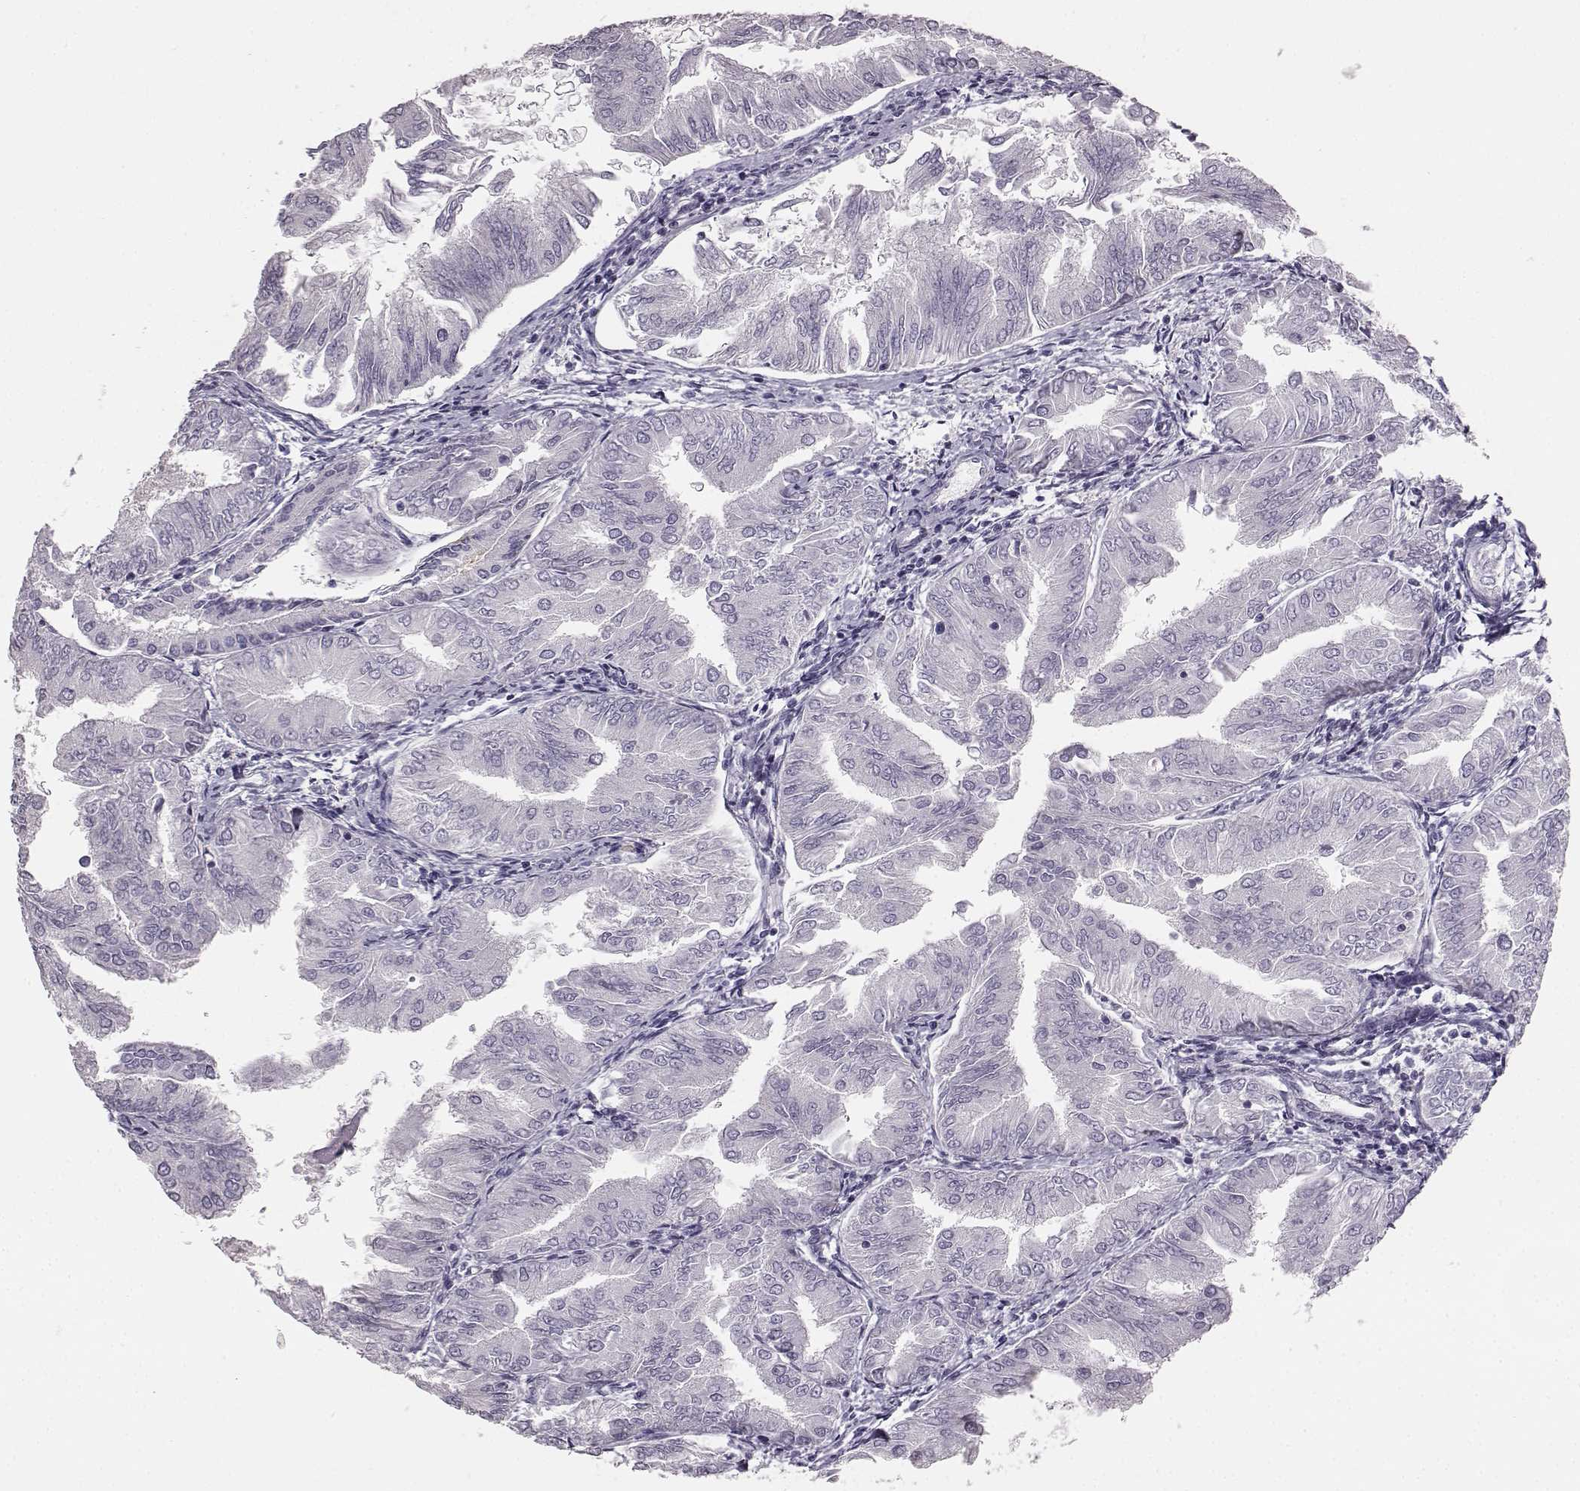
{"staining": {"intensity": "negative", "quantity": "none", "location": "none"}, "tissue": "endometrial cancer", "cell_type": "Tumor cells", "image_type": "cancer", "snomed": [{"axis": "morphology", "description": "Adenocarcinoma, NOS"}, {"axis": "topography", "description": "Endometrium"}], "caption": "Immunohistochemical staining of endometrial cancer (adenocarcinoma) reveals no significant positivity in tumor cells.", "gene": "NPTXR", "patient": {"sex": "female", "age": 53}}